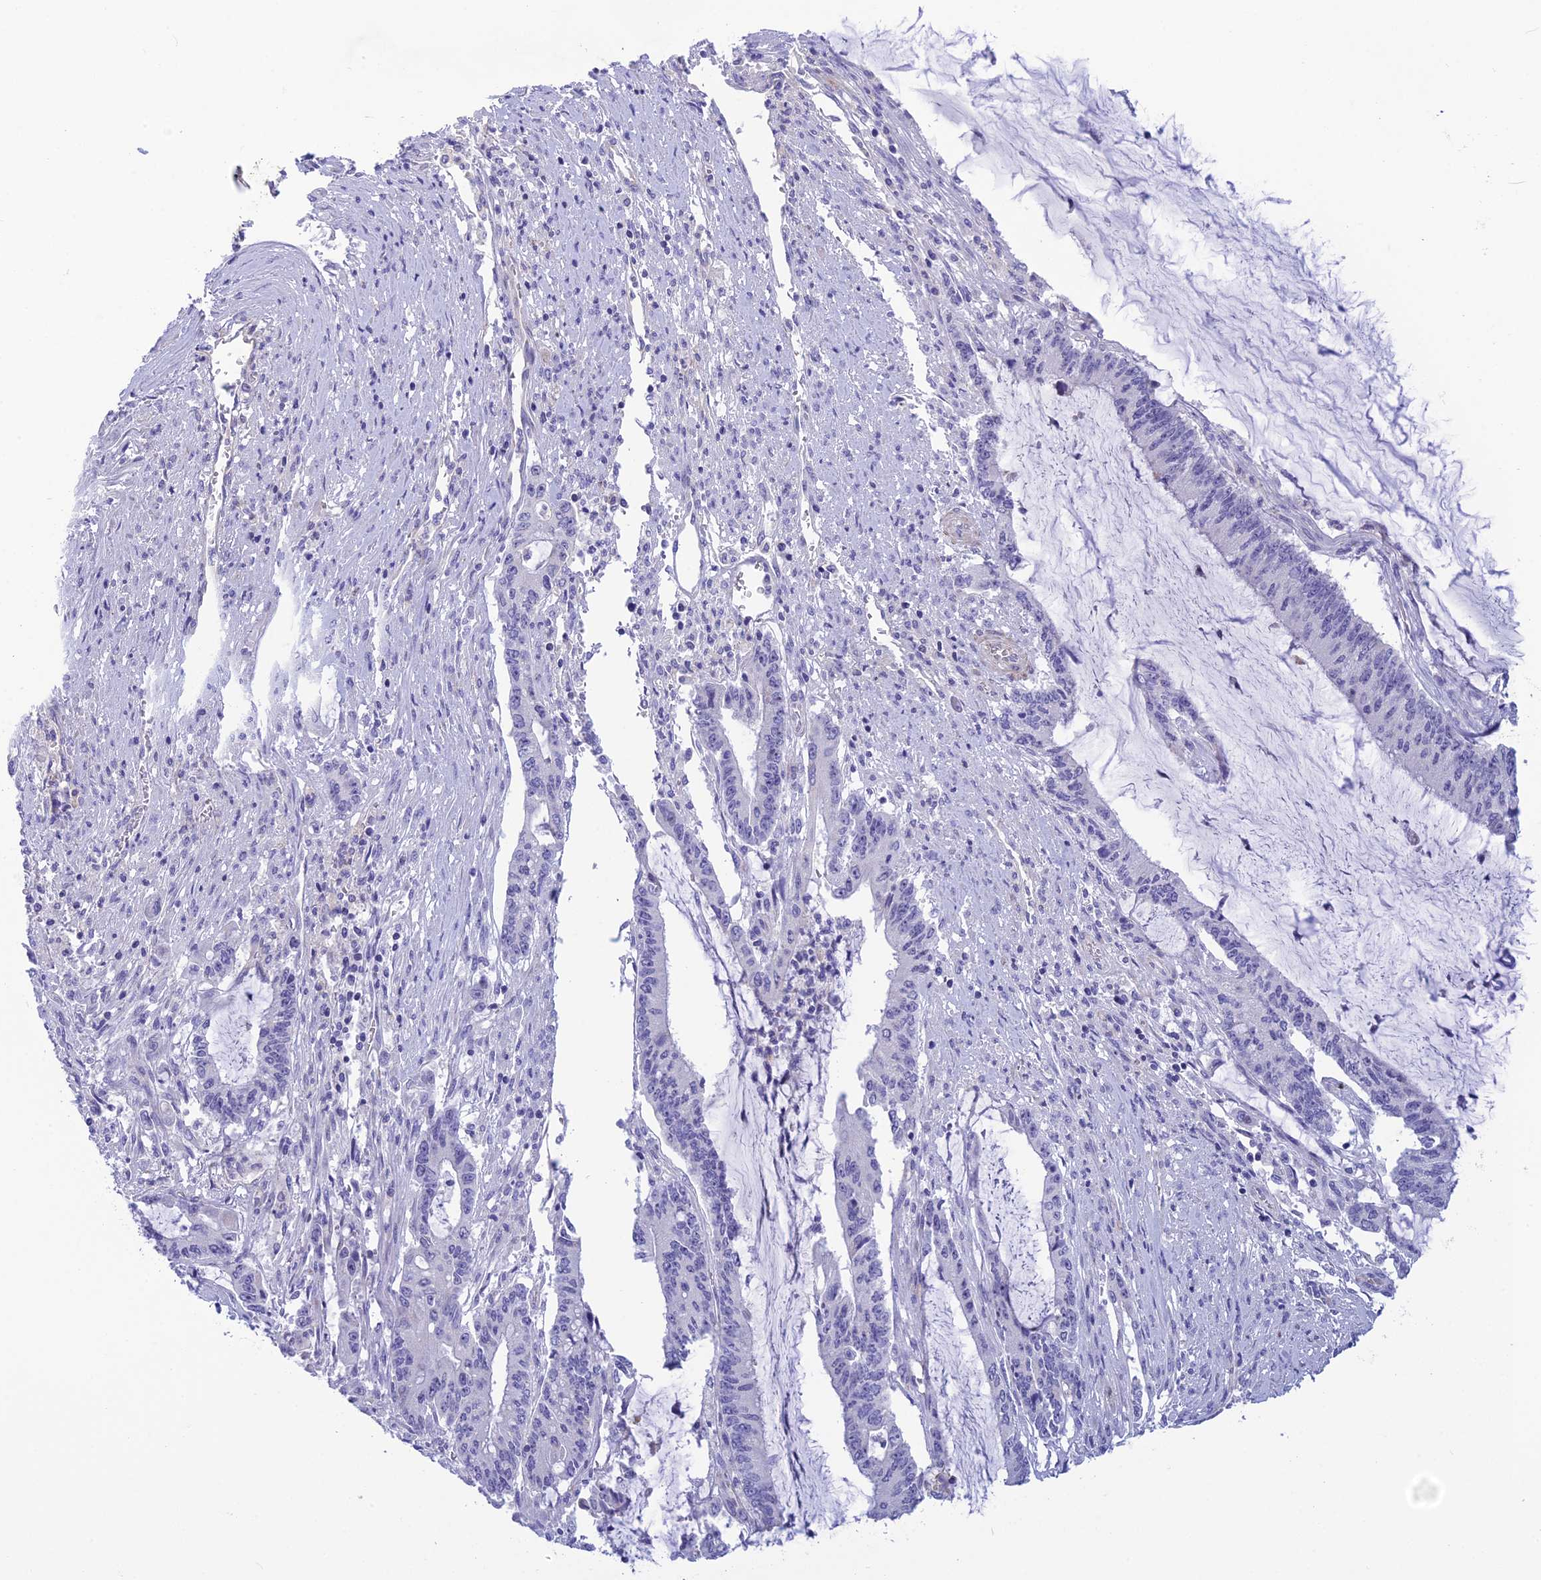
{"staining": {"intensity": "negative", "quantity": "none", "location": "none"}, "tissue": "pancreatic cancer", "cell_type": "Tumor cells", "image_type": "cancer", "snomed": [{"axis": "morphology", "description": "Adenocarcinoma, NOS"}, {"axis": "topography", "description": "Pancreas"}], "caption": "Tumor cells are negative for protein expression in human pancreatic cancer (adenocarcinoma). (DAB (3,3'-diaminobenzidine) immunohistochemistry (IHC) visualized using brightfield microscopy, high magnification).", "gene": "POMGNT1", "patient": {"sex": "female", "age": 50}}